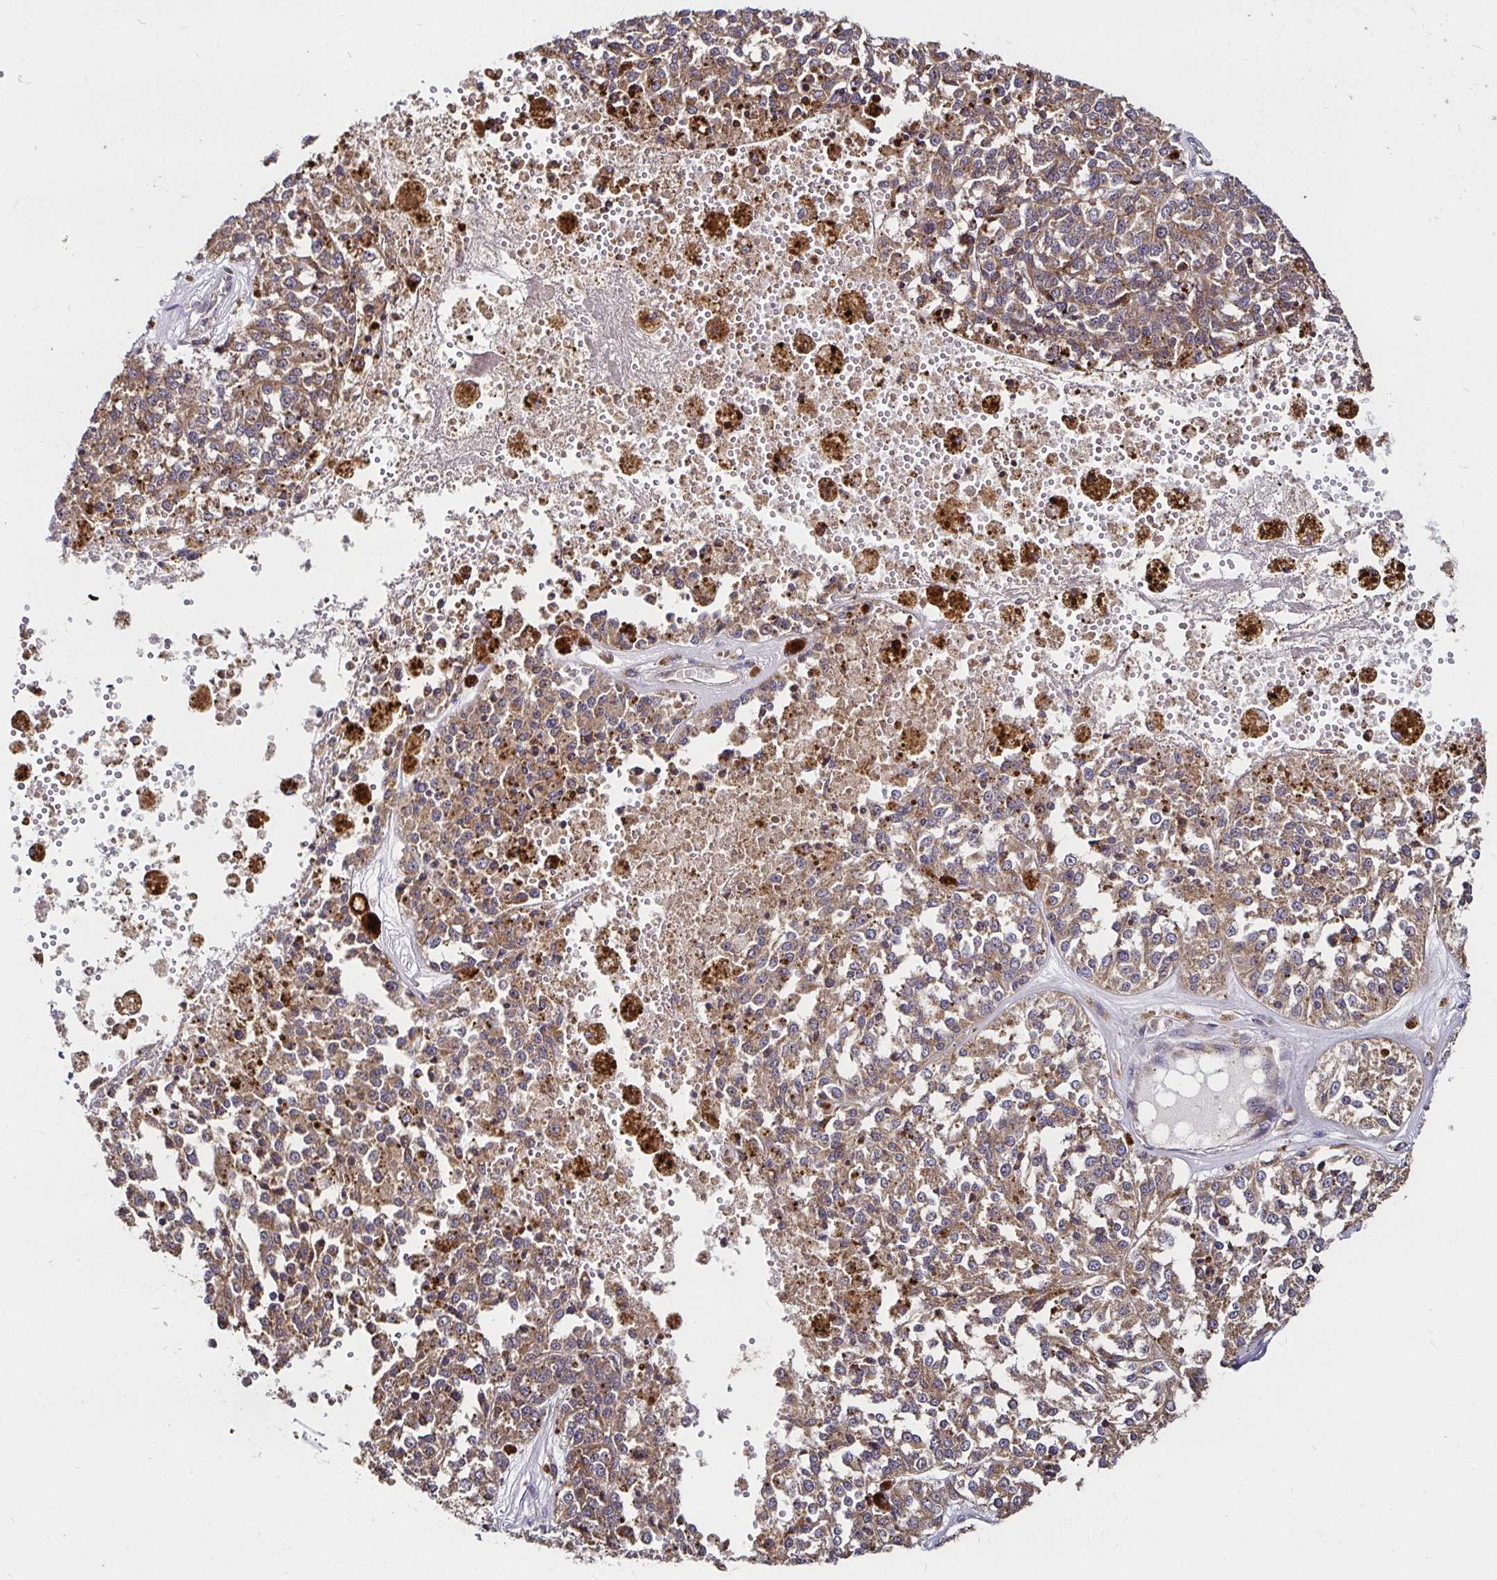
{"staining": {"intensity": "moderate", "quantity": ">75%", "location": "cytoplasmic/membranous"}, "tissue": "melanoma", "cell_type": "Tumor cells", "image_type": "cancer", "snomed": [{"axis": "morphology", "description": "Malignant melanoma, Metastatic site"}, {"axis": "topography", "description": "Lymph node"}], "caption": "The micrograph demonstrates a brown stain indicating the presence of a protein in the cytoplasmic/membranous of tumor cells in melanoma.", "gene": "MLST8", "patient": {"sex": "female", "age": 64}}